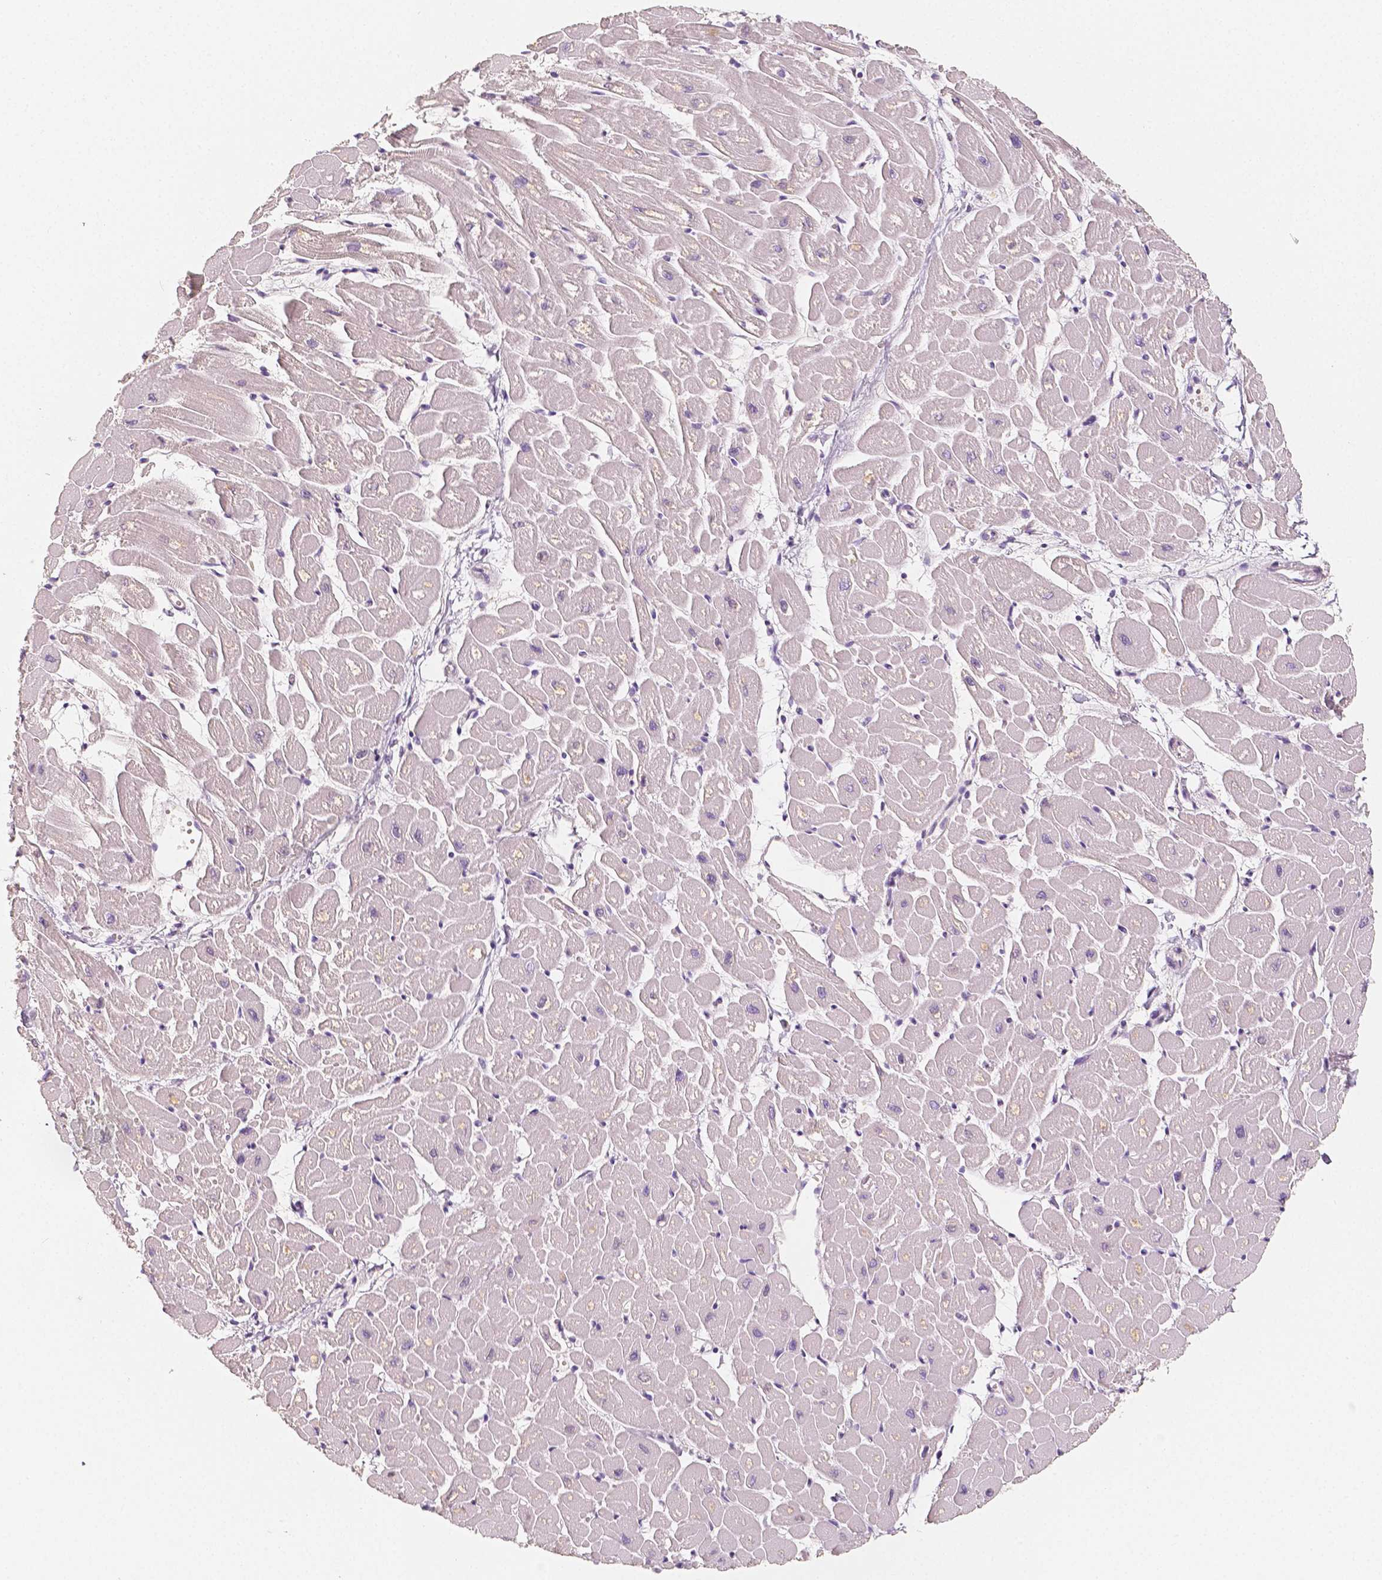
{"staining": {"intensity": "negative", "quantity": "none", "location": "none"}, "tissue": "heart muscle", "cell_type": "Cardiomyocytes", "image_type": "normal", "snomed": [{"axis": "morphology", "description": "Normal tissue, NOS"}, {"axis": "topography", "description": "Heart"}], "caption": "Immunohistochemistry image of benign heart muscle stained for a protein (brown), which shows no expression in cardiomyocytes. (DAB (3,3'-diaminobenzidine) immunohistochemistry visualized using brightfield microscopy, high magnification).", "gene": "NECAB2", "patient": {"sex": "male", "age": 57}}